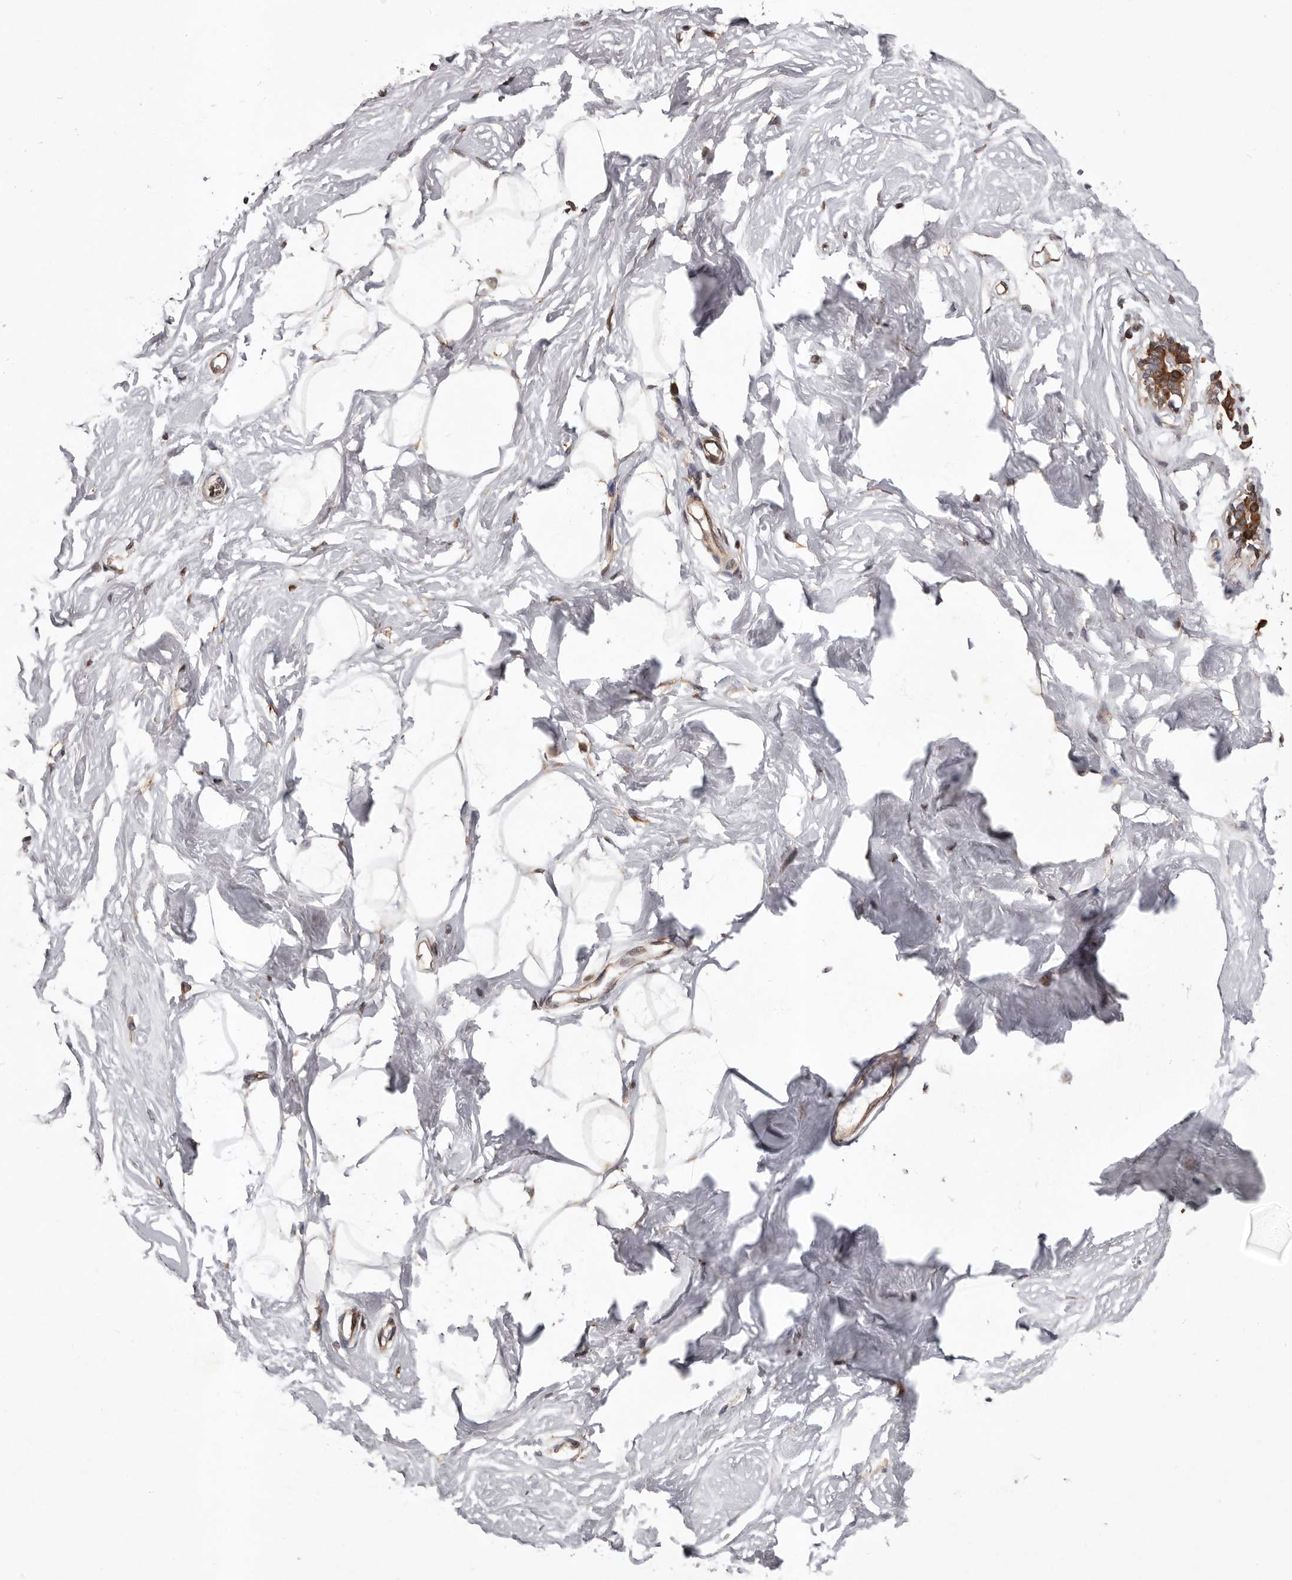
{"staining": {"intensity": "moderate", "quantity": ">75%", "location": "cytoplasmic/membranous"}, "tissue": "breast", "cell_type": "Adipocytes", "image_type": "normal", "snomed": [{"axis": "morphology", "description": "Normal tissue, NOS"}, {"axis": "topography", "description": "Breast"}], "caption": "Moderate cytoplasmic/membranous staining is seen in approximately >75% of adipocytes in unremarkable breast.", "gene": "GADD45B", "patient": {"sex": "female", "age": 26}}